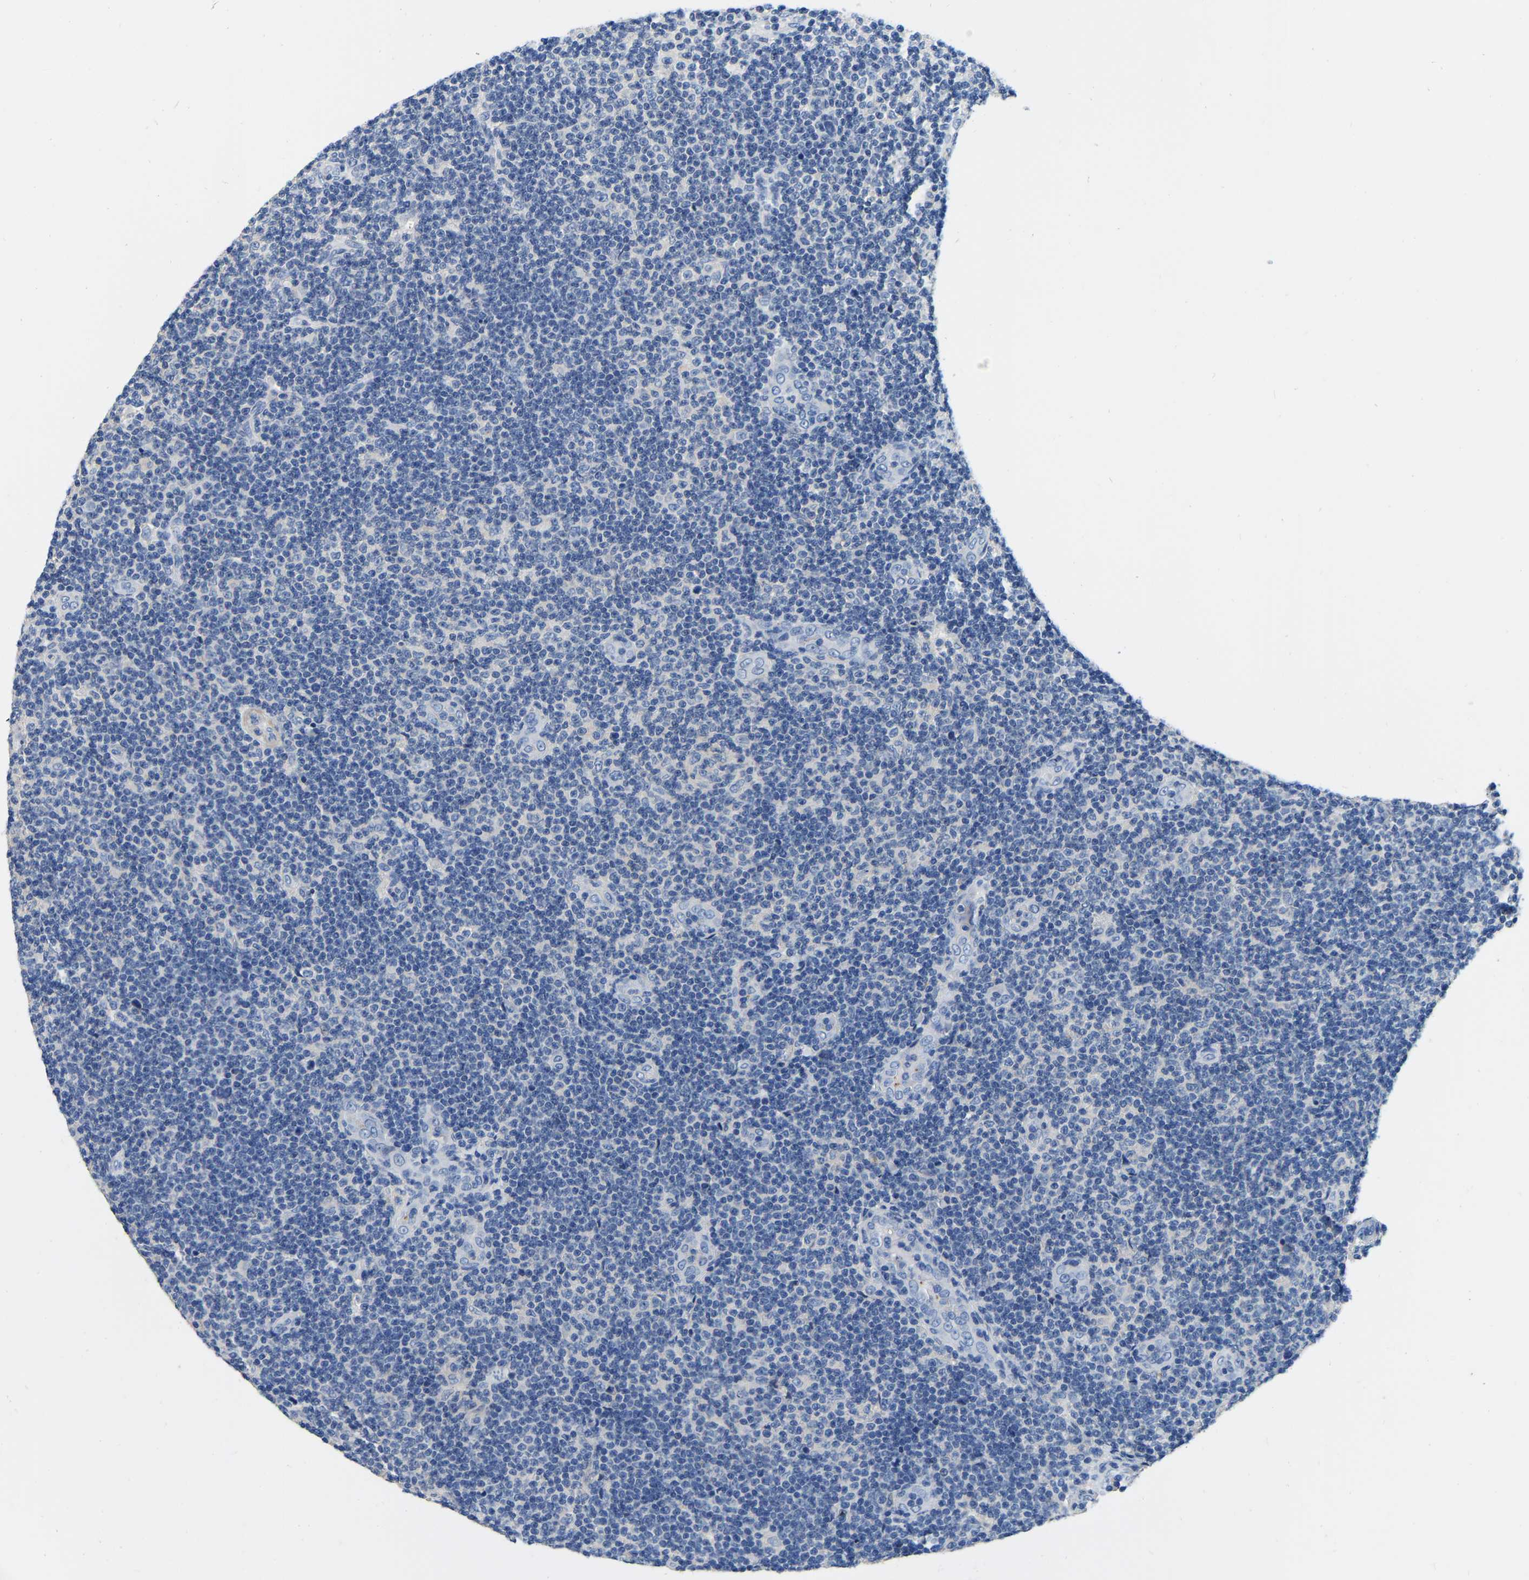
{"staining": {"intensity": "negative", "quantity": "none", "location": "none"}, "tissue": "lymphoma", "cell_type": "Tumor cells", "image_type": "cancer", "snomed": [{"axis": "morphology", "description": "Malignant lymphoma, non-Hodgkin's type, Low grade"}, {"axis": "topography", "description": "Lymph node"}], "caption": "A high-resolution photomicrograph shows immunohistochemistry staining of low-grade malignant lymphoma, non-Hodgkin's type, which reveals no significant staining in tumor cells. (IHC, brightfield microscopy, high magnification).", "gene": "RAB27B", "patient": {"sex": "male", "age": 83}}